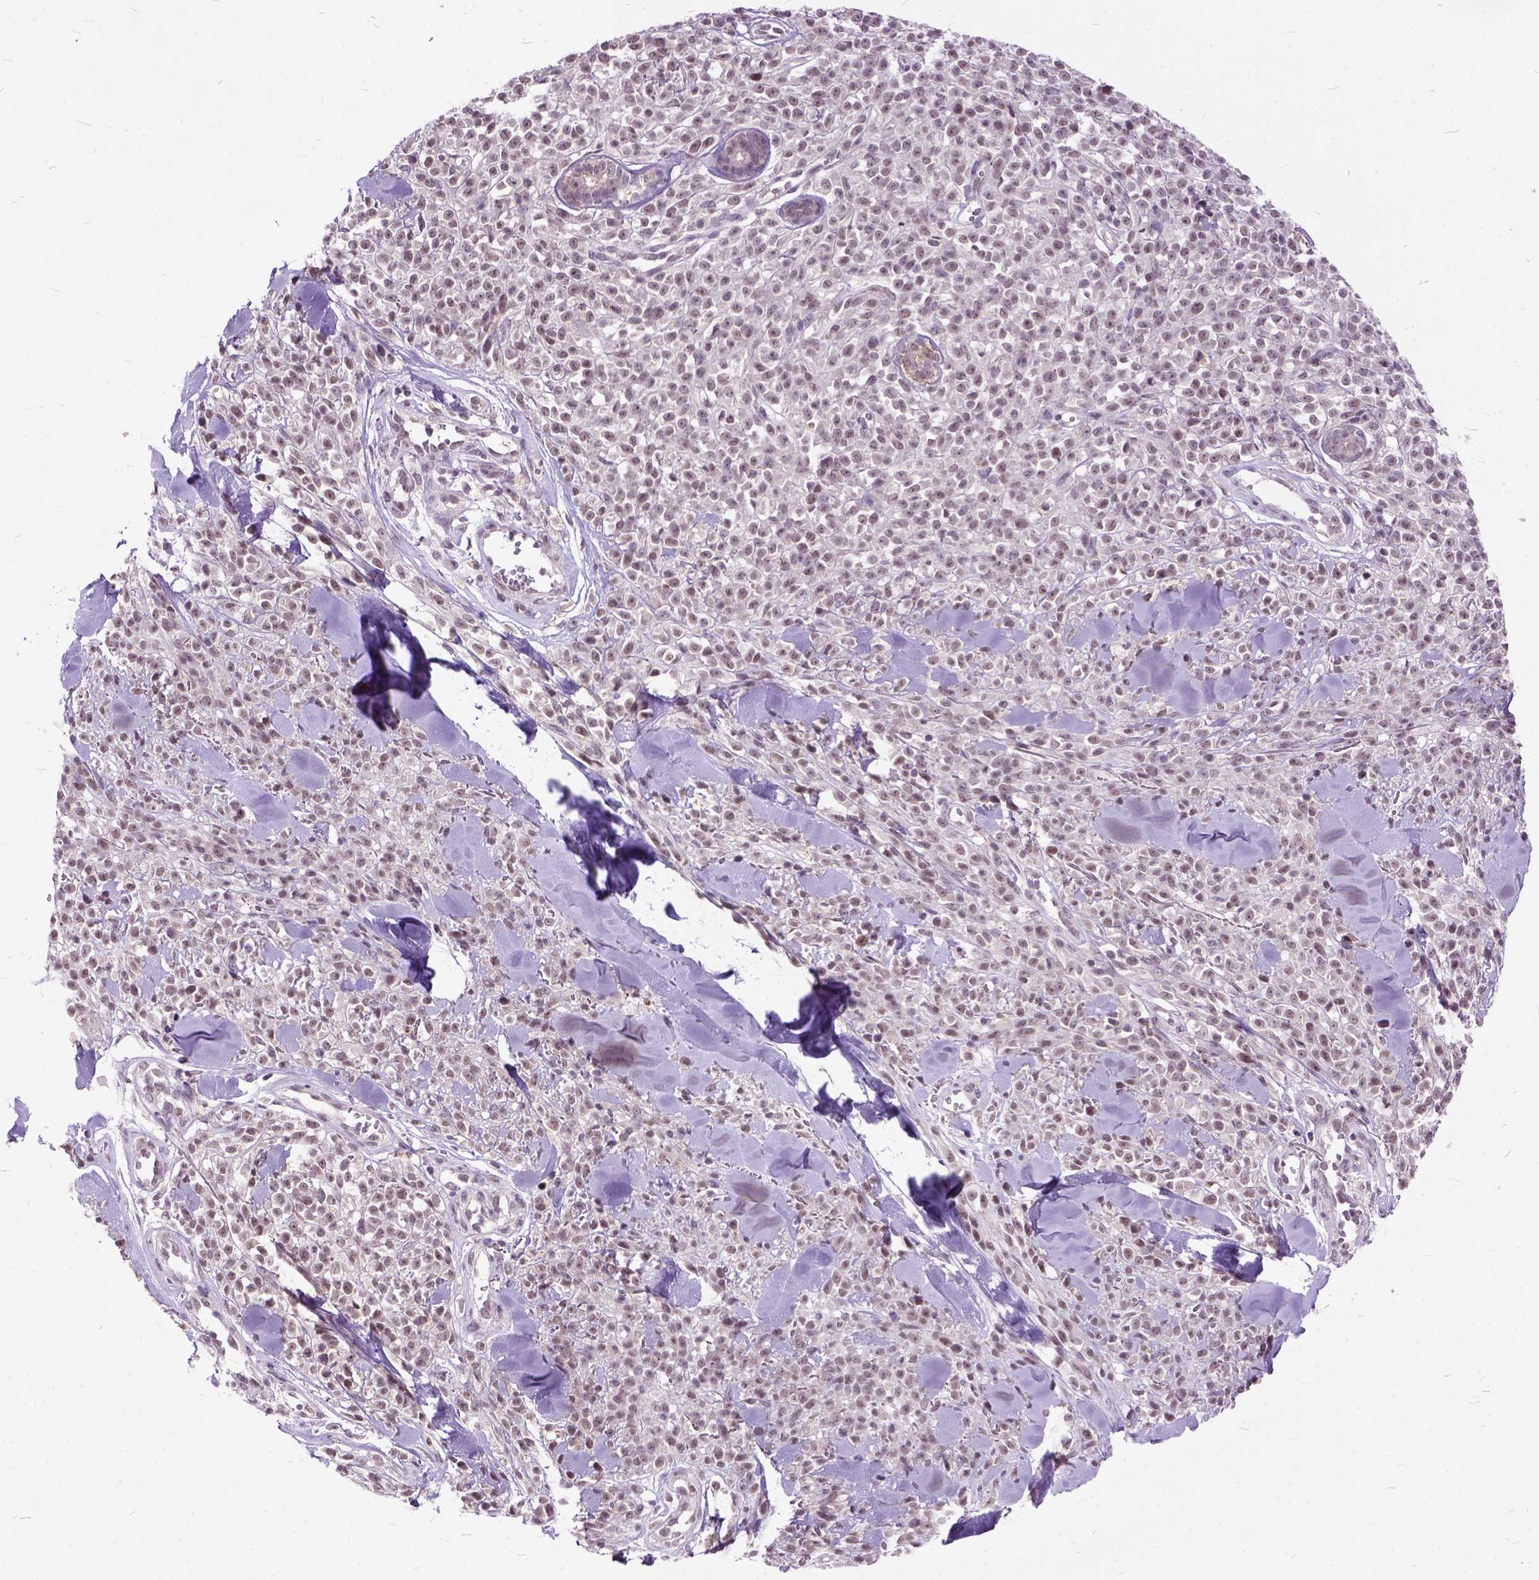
{"staining": {"intensity": "moderate", "quantity": ">75%", "location": "nuclear"}, "tissue": "melanoma", "cell_type": "Tumor cells", "image_type": "cancer", "snomed": [{"axis": "morphology", "description": "Malignant melanoma, NOS"}, {"axis": "topography", "description": "Skin"}, {"axis": "topography", "description": "Skin of trunk"}], "caption": "There is medium levels of moderate nuclear staining in tumor cells of malignant melanoma, as demonstrated by immunohistochemical staining (brown color).", "gene": "ORC5", "patient": {"sex": "male", "age": 74}}